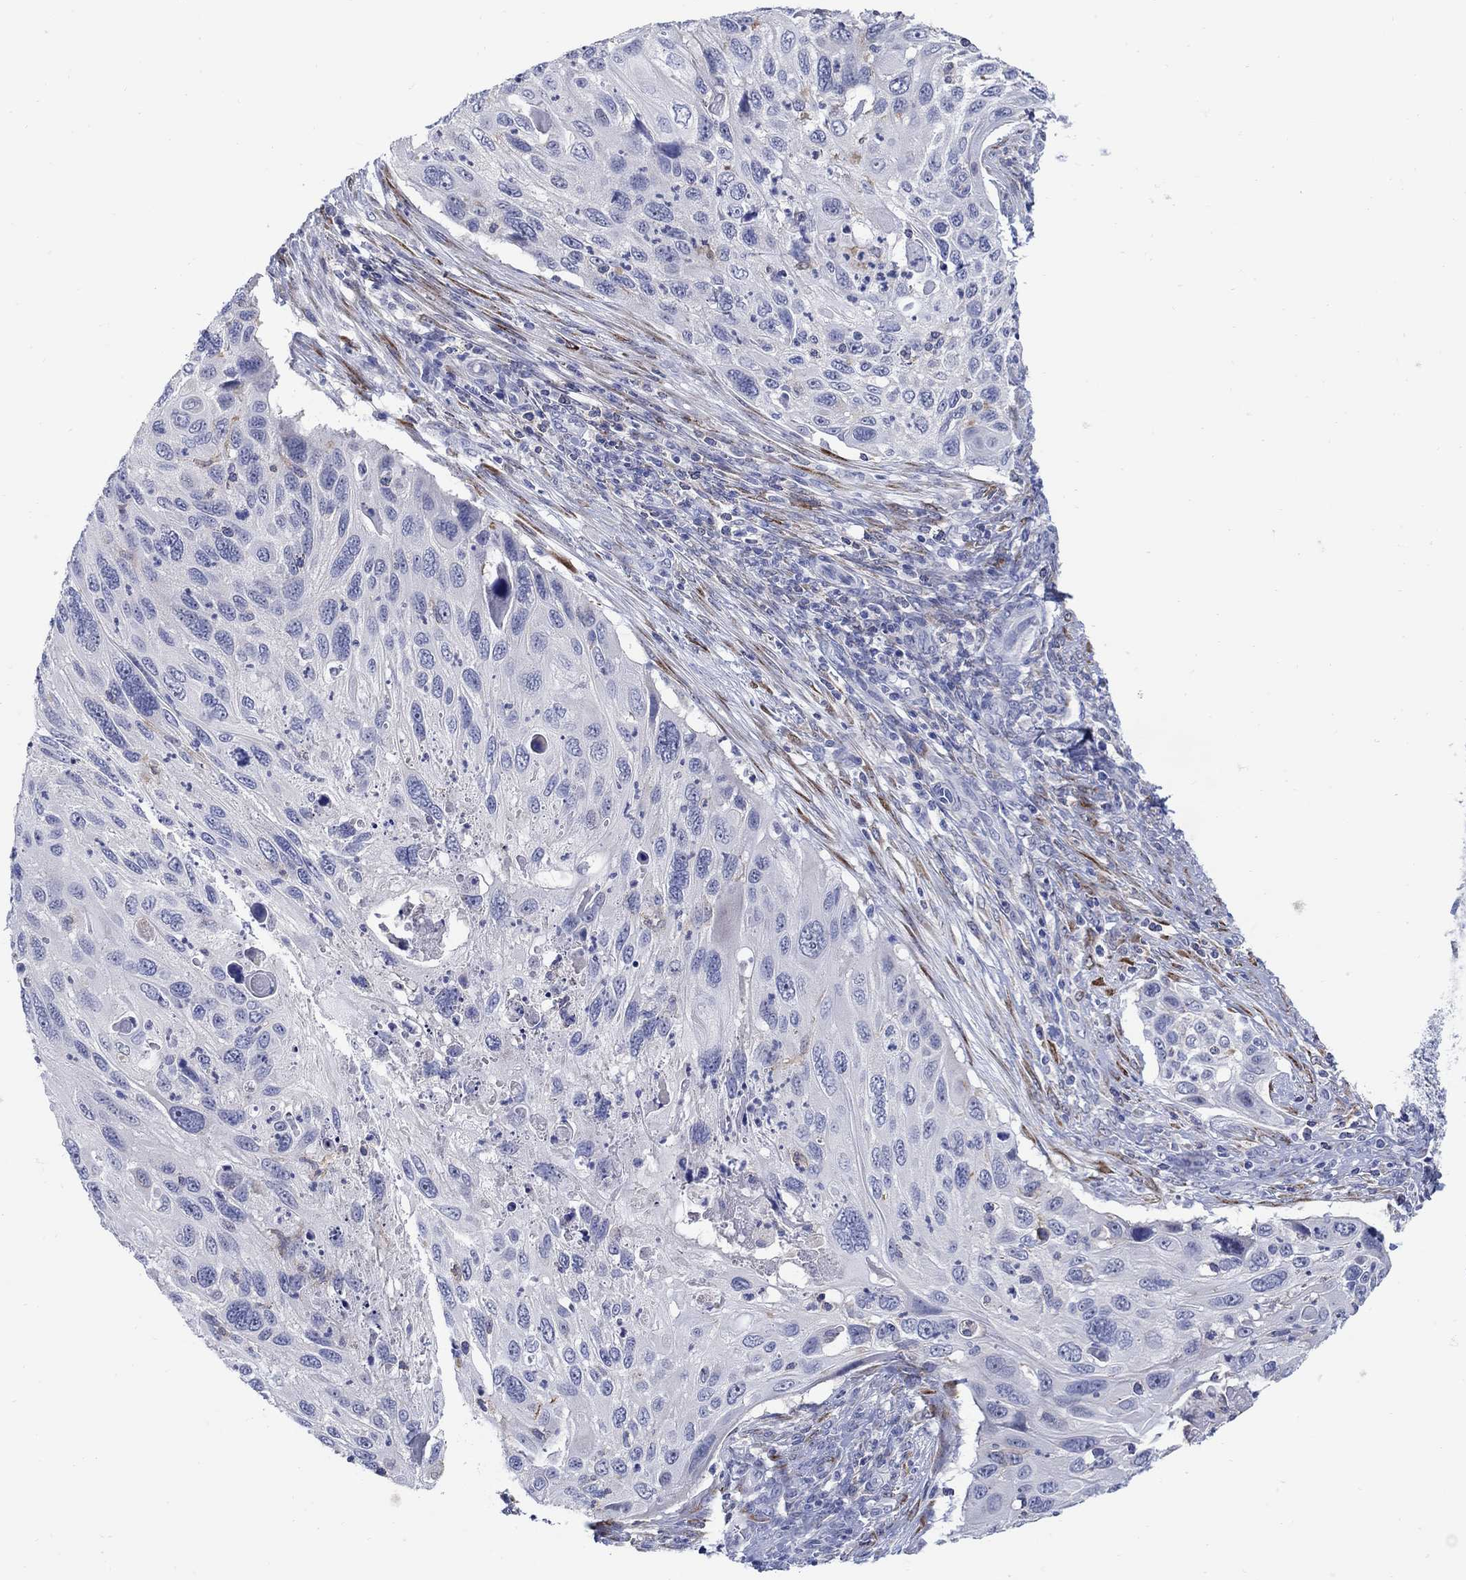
{"staining": {"intensity": "negative", "quantity": "none", "location": "none"}, "tissue": "cervical cancer", "cell_type": "Tumor cells", "image_type": "cancer", "snomed": [{"axis": "morphology", "description": "Squamous cell carcinoma, NOS"}, {"axis": "topography", "description": "Cervix"}], "caption": "Cervical cancer stained for a protein using immunohistochemistry exhibits no positivity tumor cells.", "gene": "REEP2", "patient": {"sex": "female", "age": 70}}